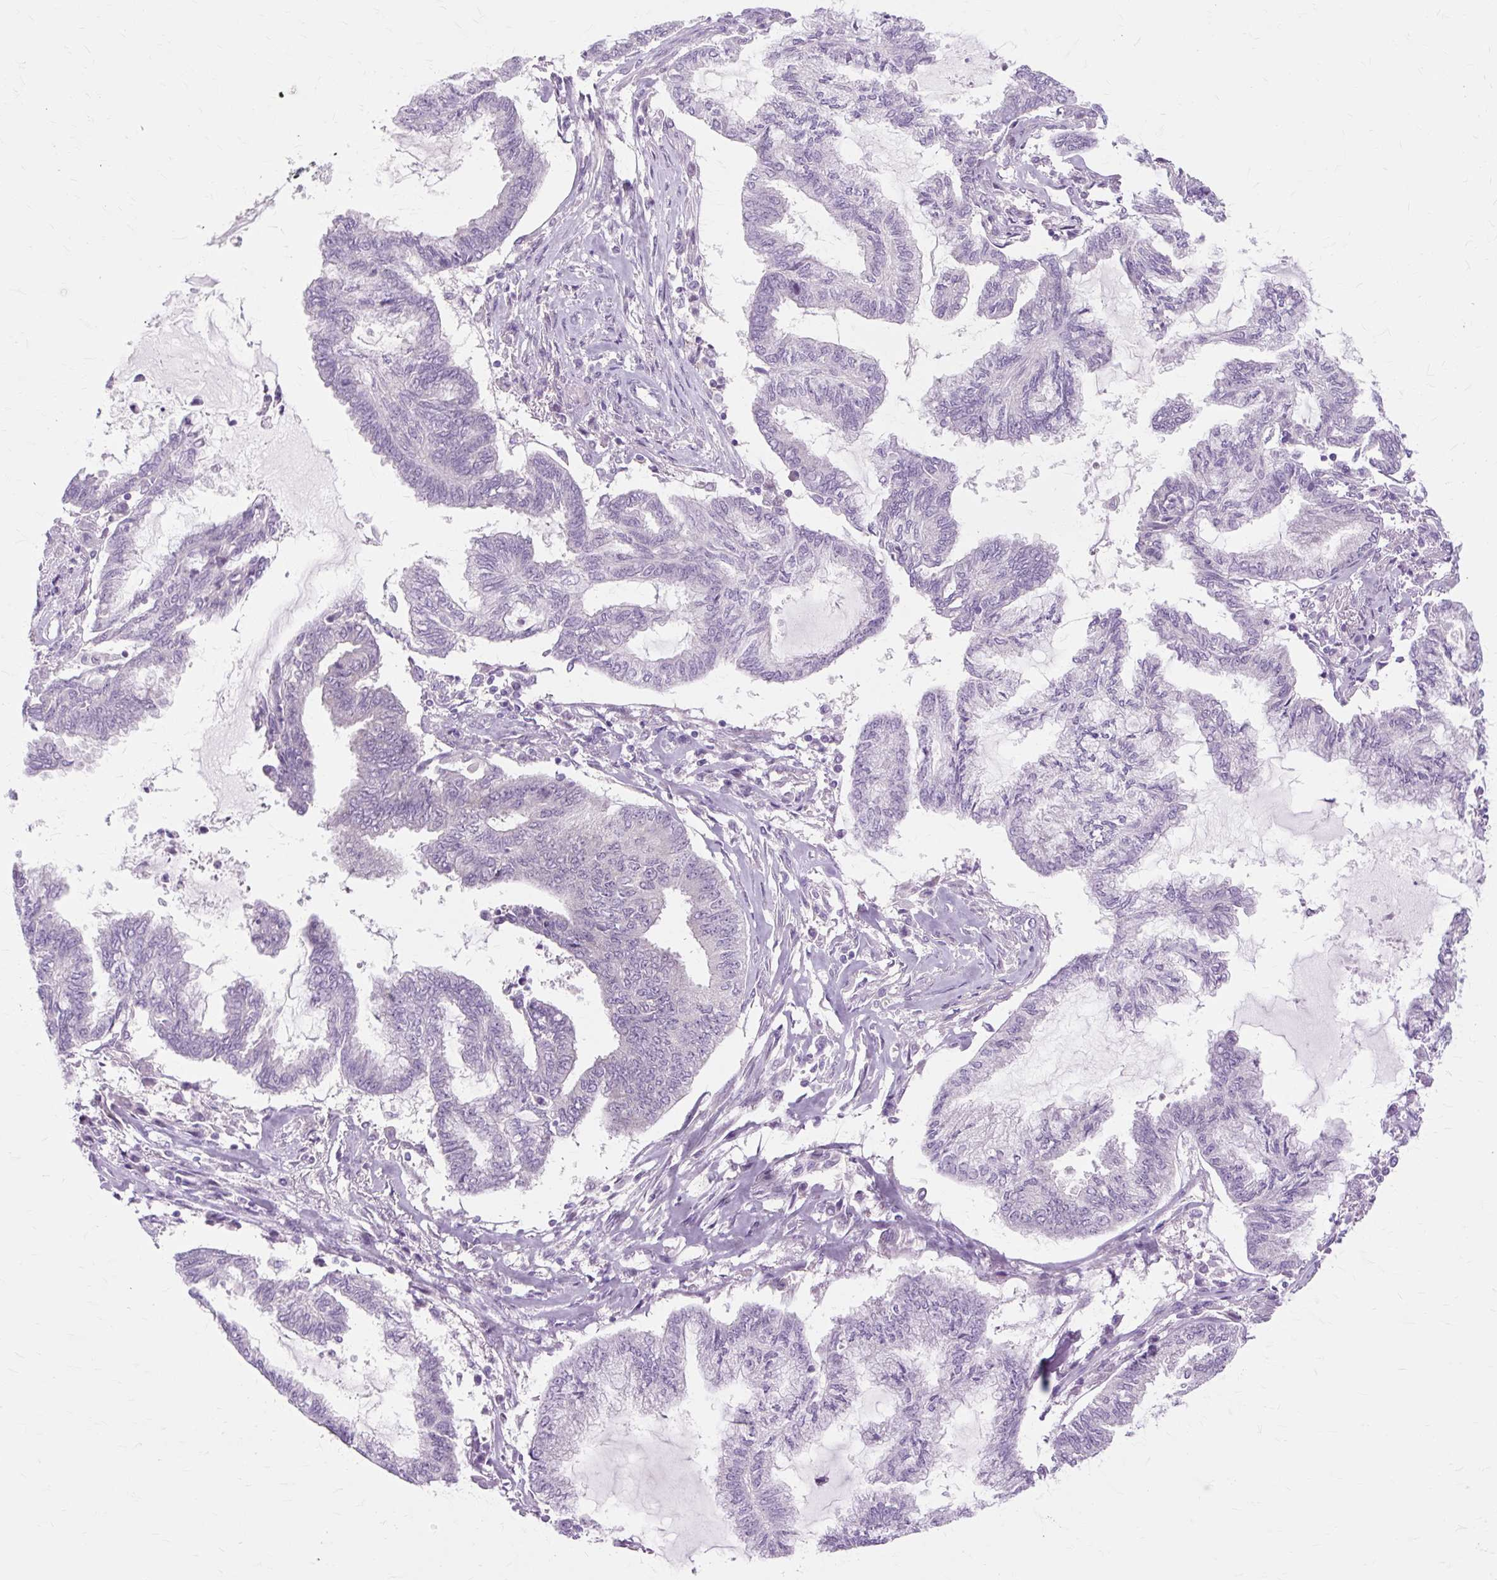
{"staining": {"intensity": "negative", "quantity": "none", "location": "none"}, "tissue": "endometrial cancer", "cell_type": "Tumor cells", "image_type": "cancer", "snomed": [{"axis": "morphology", "description": "Adenocarcinoma, NOS"}, {"axis": "topography", "description": "Endometrium"}], "caption": "Micrograph shows no significant protein expression in tumor cells of endometrial adenocarcinoma. The staining was performed using DAB to visualize the protein expression in brown, while the nuclei were stained in blue with hematoxylin (Magnification: 20x).", "gene": "ZNF35", "patient": {"sex": "female", "age": 86}}